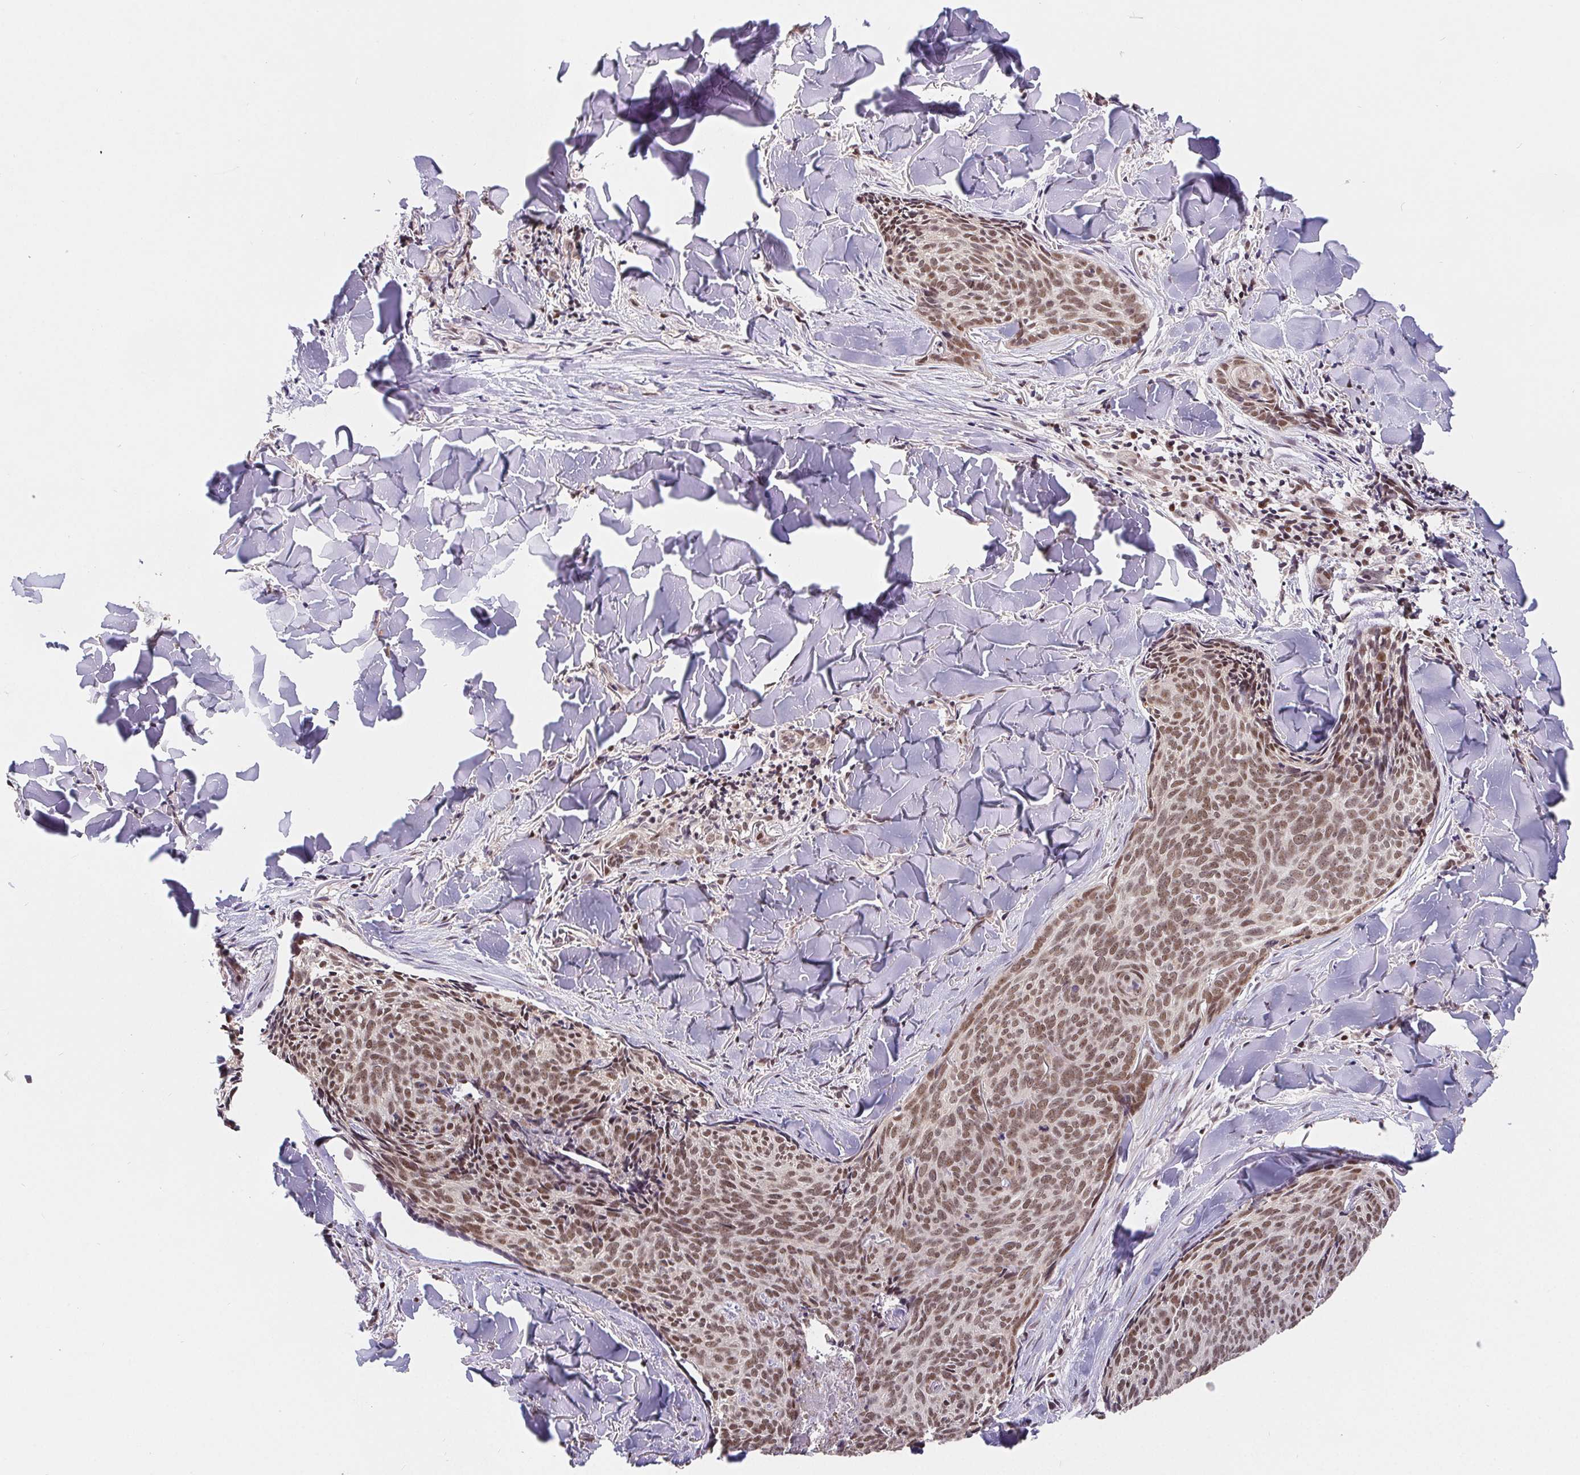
{"staining": {"intensity": "moderate", "quantity": ">75%", "location": "nuclear"}, "tissue": "skin cancer", "cell_type": "Tumor cells", "image_type": "cancer", "snomed": [{"axis": "morphology", "description": "Basal cell carcinoma"}, {"axis": "topography", "description": "Skin"}], "caption": "Basal cell carcinoma (skin) stained with a brown dye reveals moderate nuclear positive staining in approximately >75% of tumor cells.", "gene": "POU2F1", "patient": {"sex": "female", "age": 82}}